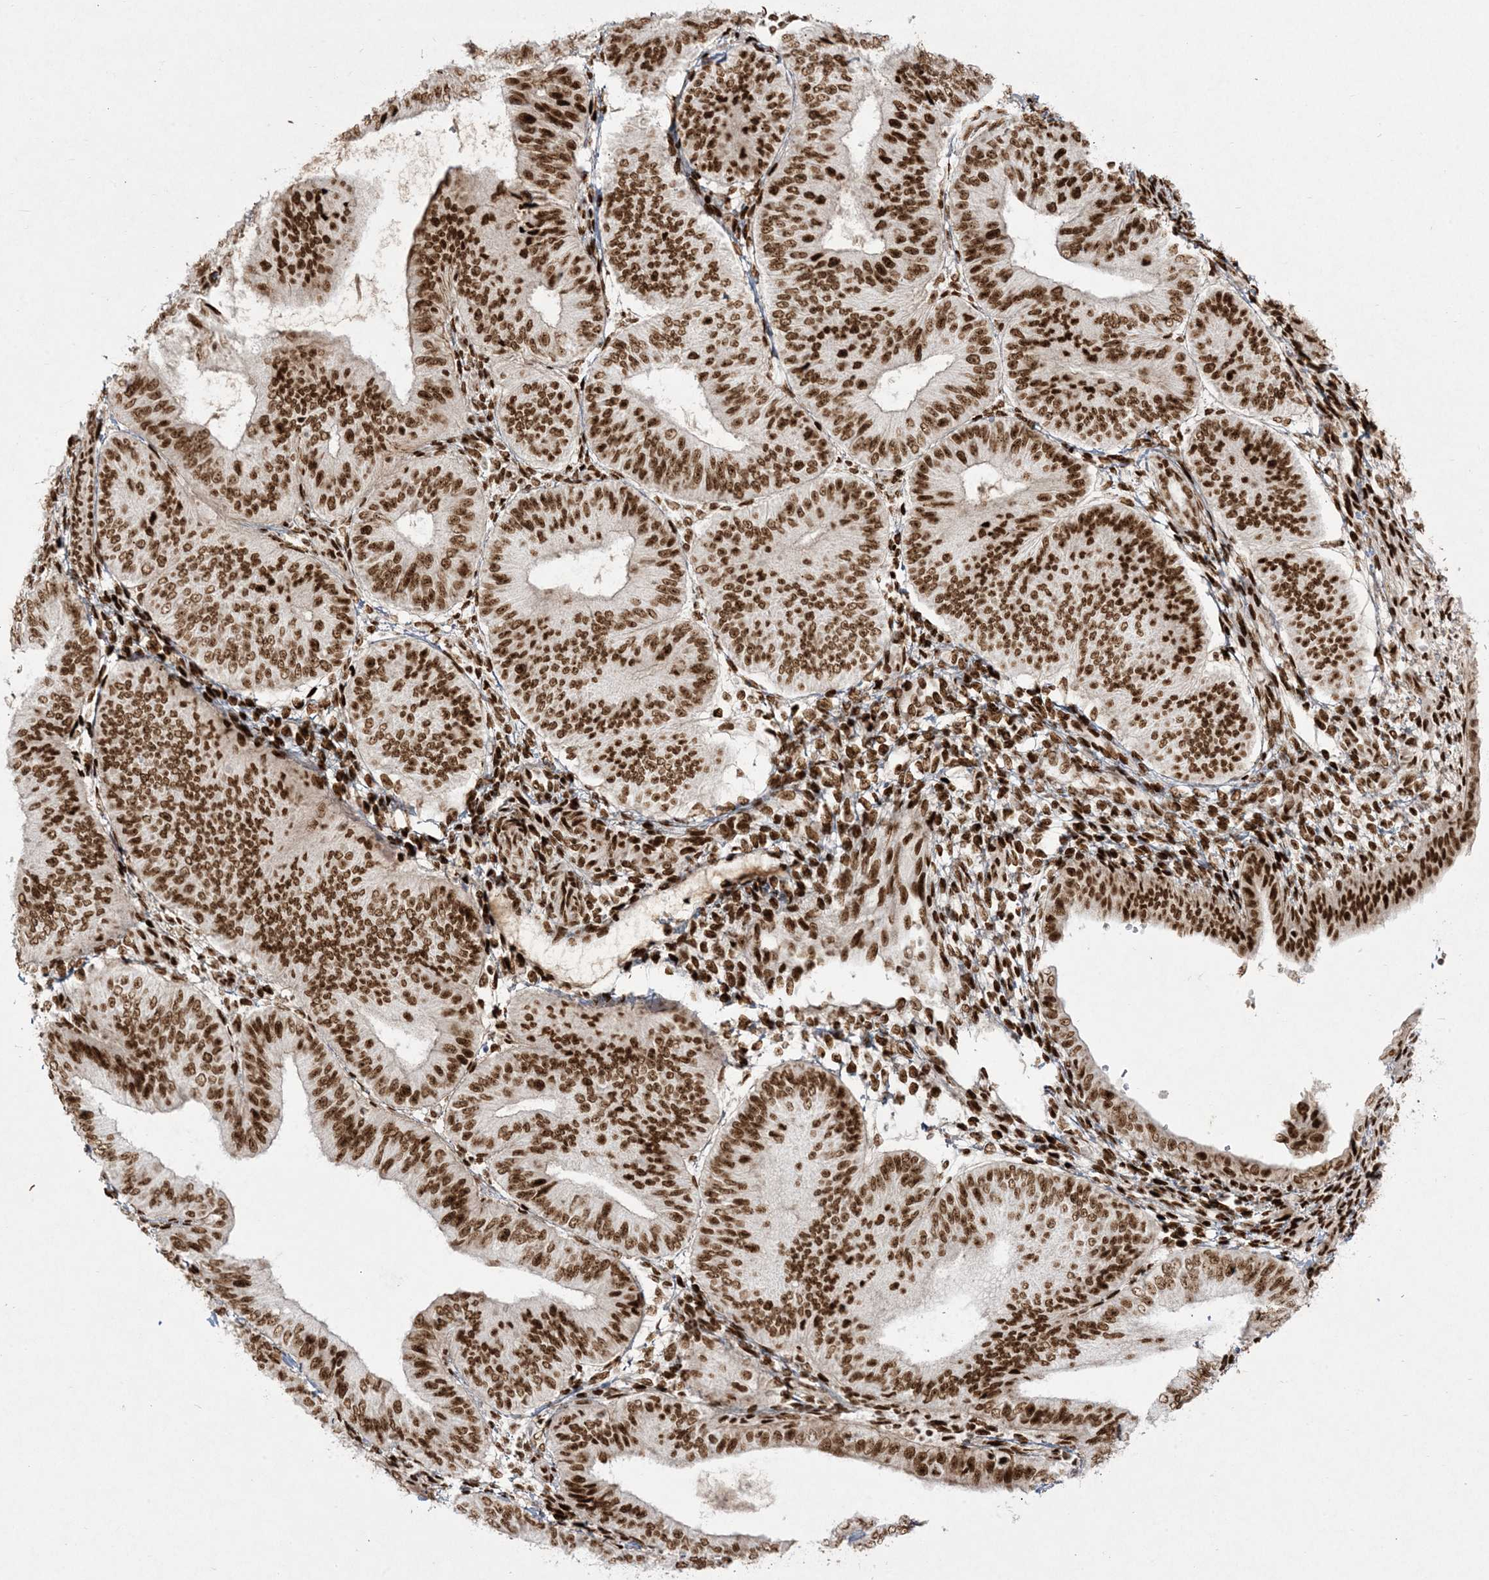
{"staining": {"intensity": "strong", "quantity": ">75%", "location": "nuclear"}, "tissue": "endometrial cancer", "cell_type": "Tumor cells", "image_type": "cancer", "snomed": [{"axis": "morphology", "description": "Adenocarcinoma, NOS"}, {"axis": "topography", "description": "Endometrium"}], "caption": "Endometrial cancer stained with immunohistochemistry (IHC) displays strong nuclear staining in about >75% of tumor cells.", "gene": "RBM10", "patient": {"sex": "female", "age": 58}}